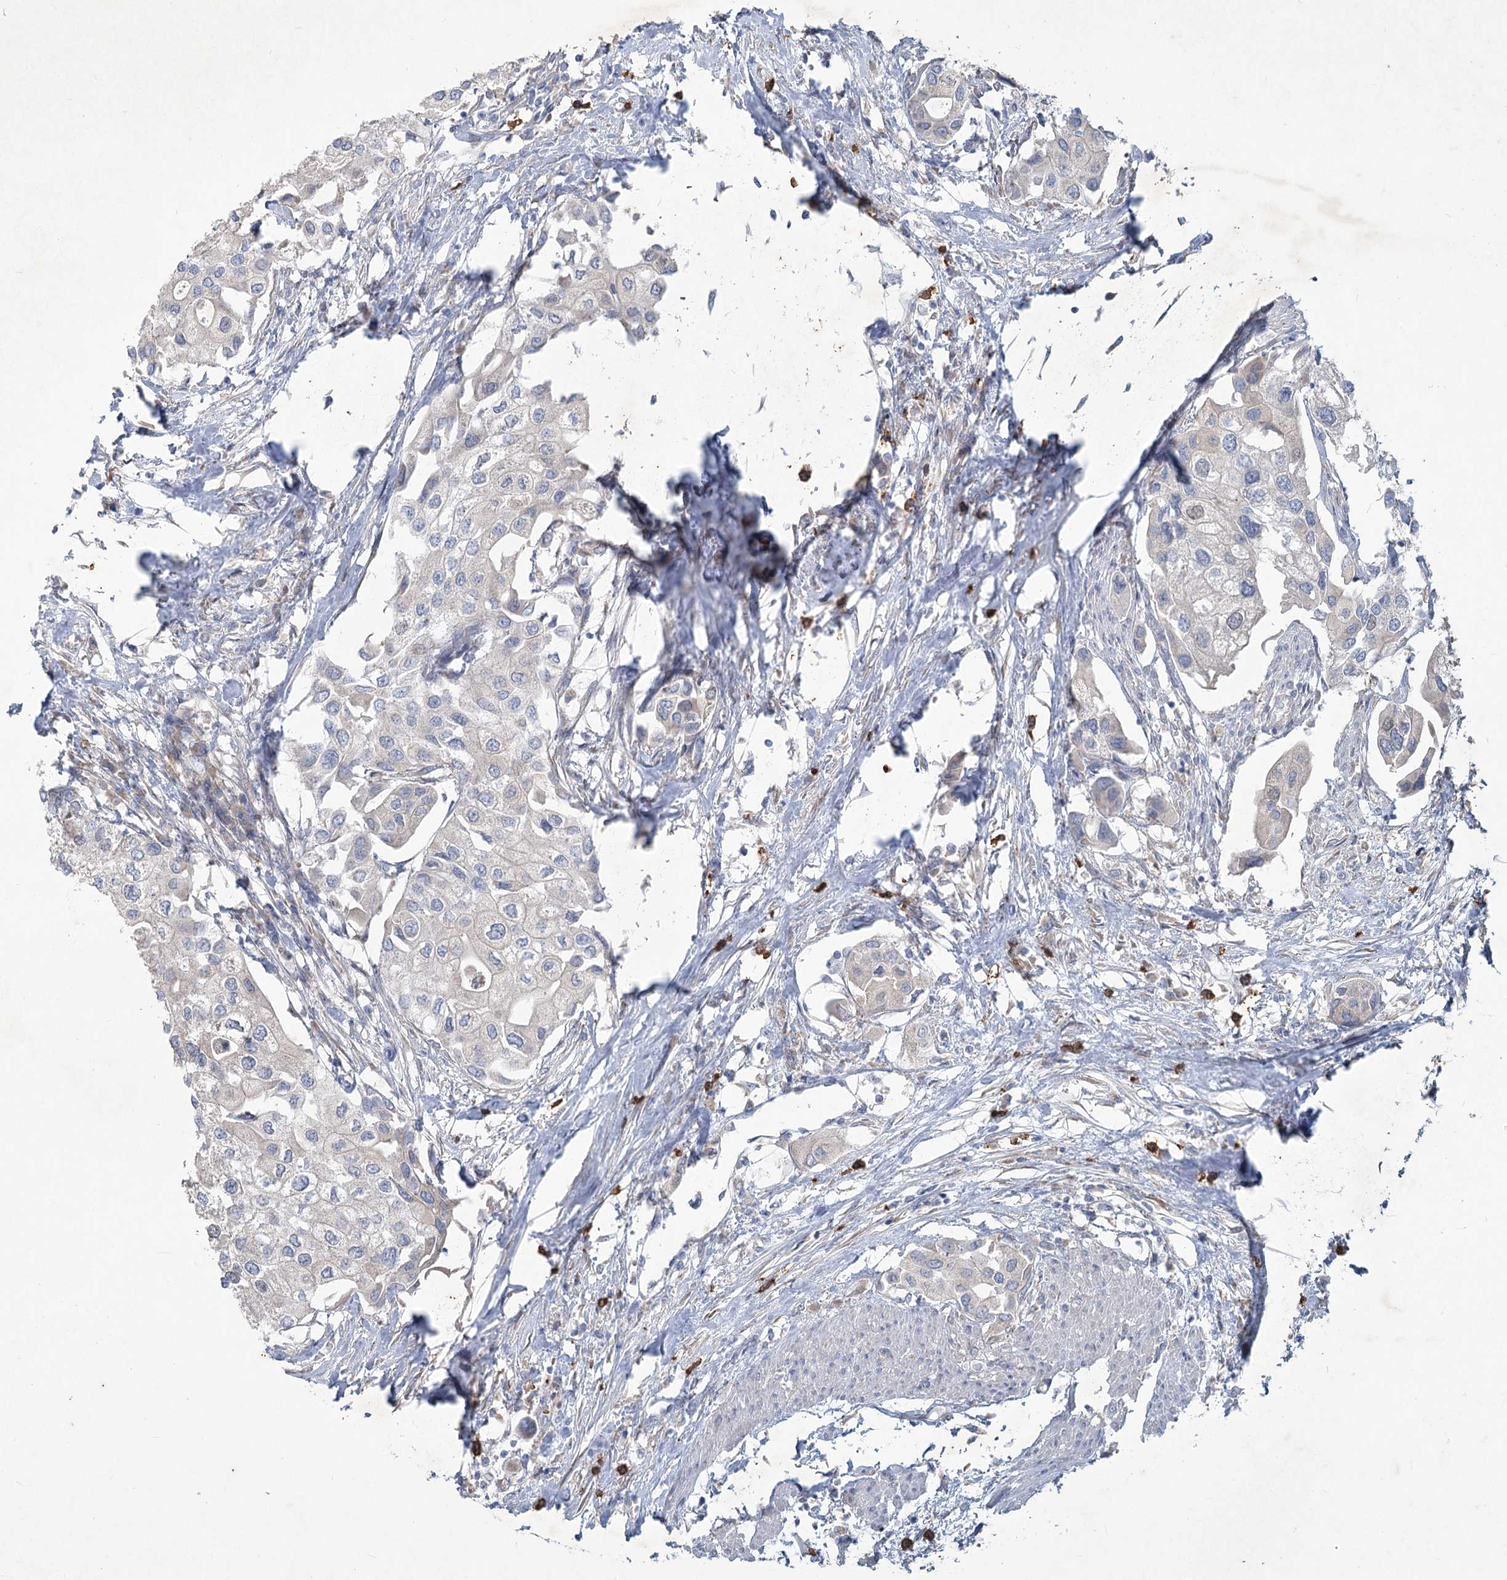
{"staining": {"intensity": "negative", "quantity": "none", "location": "none"}, "tissue": "urothelial cancer", "cell_type": "Tumor cells", "image_type": "cancer", "snomed": [{"axis": "morphology", "description": "Urothelial carcinoma, High grade"}, {"axis": "topography", "description": "Urinary bladder"}], "caption": "DAB immunohistochemical staining of human urothelial cancer shows no significant expression in tumor cells.", "gene": "PLA2G12A", "patient": {"sex": "male", "age": 64}}